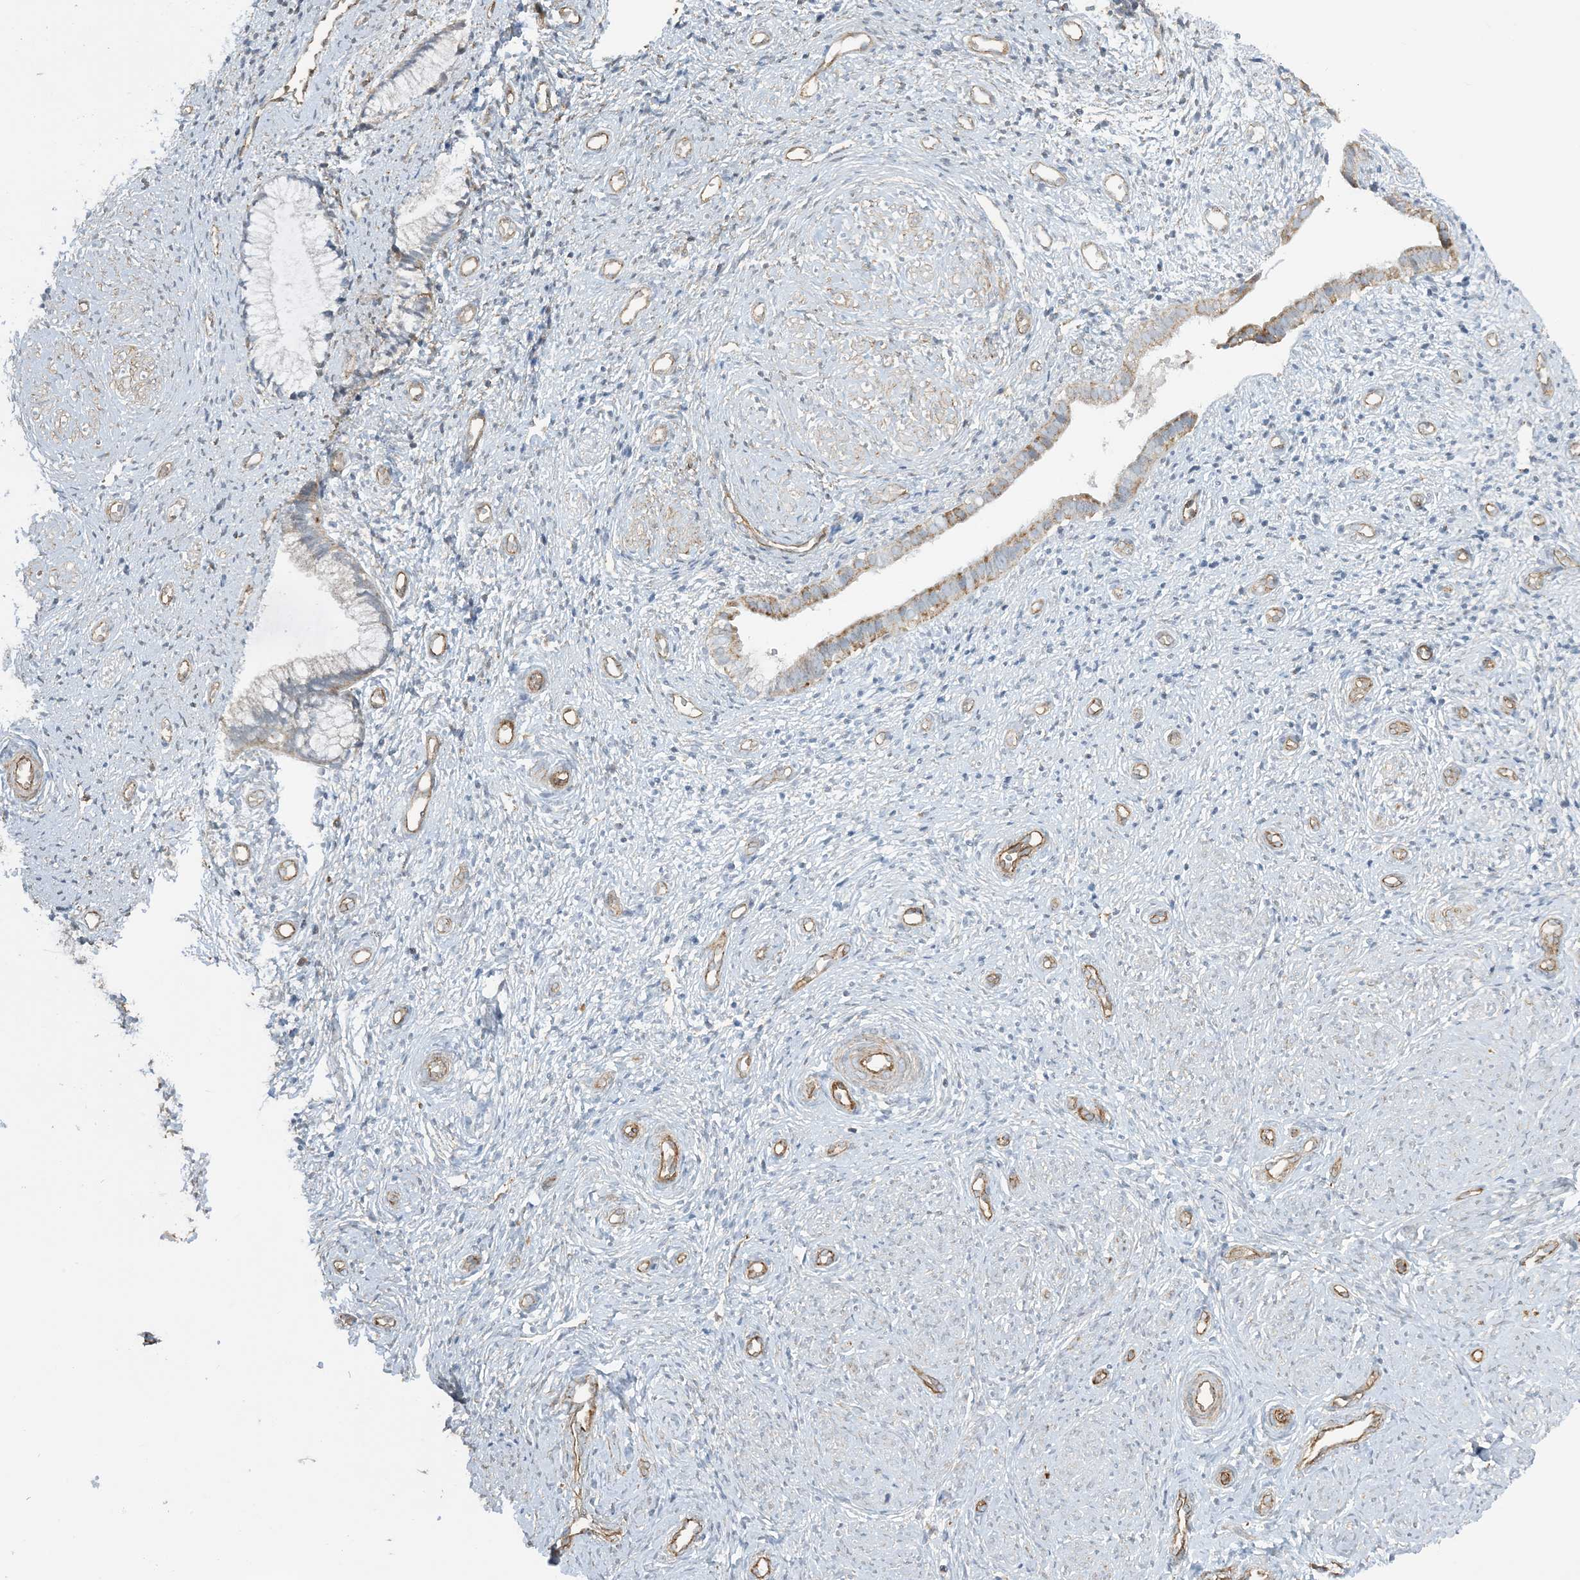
{"staining": {"intensity": "moderate", "quantity": "25%-75%", "location": "cytoplasmic/membranous"}, "tissue": "cervix", "cell_type": "Glandular cells", "image_type": "normal", "snomed": [{"axis": "morphology", "description": "Normal tissue, NOS"}, {"axis": "topography", "description": "Cervix"}], "caption": "Immunohistochemical staining of unremarkable cervix shows moderate cytoplasmic/membranous protein expression in approximately 25%-75% of glandular cells. (IHC, brightfield microscopy, high magnification).", "gene": "AGA", "patient": {"sex": "female", "age": 27}}